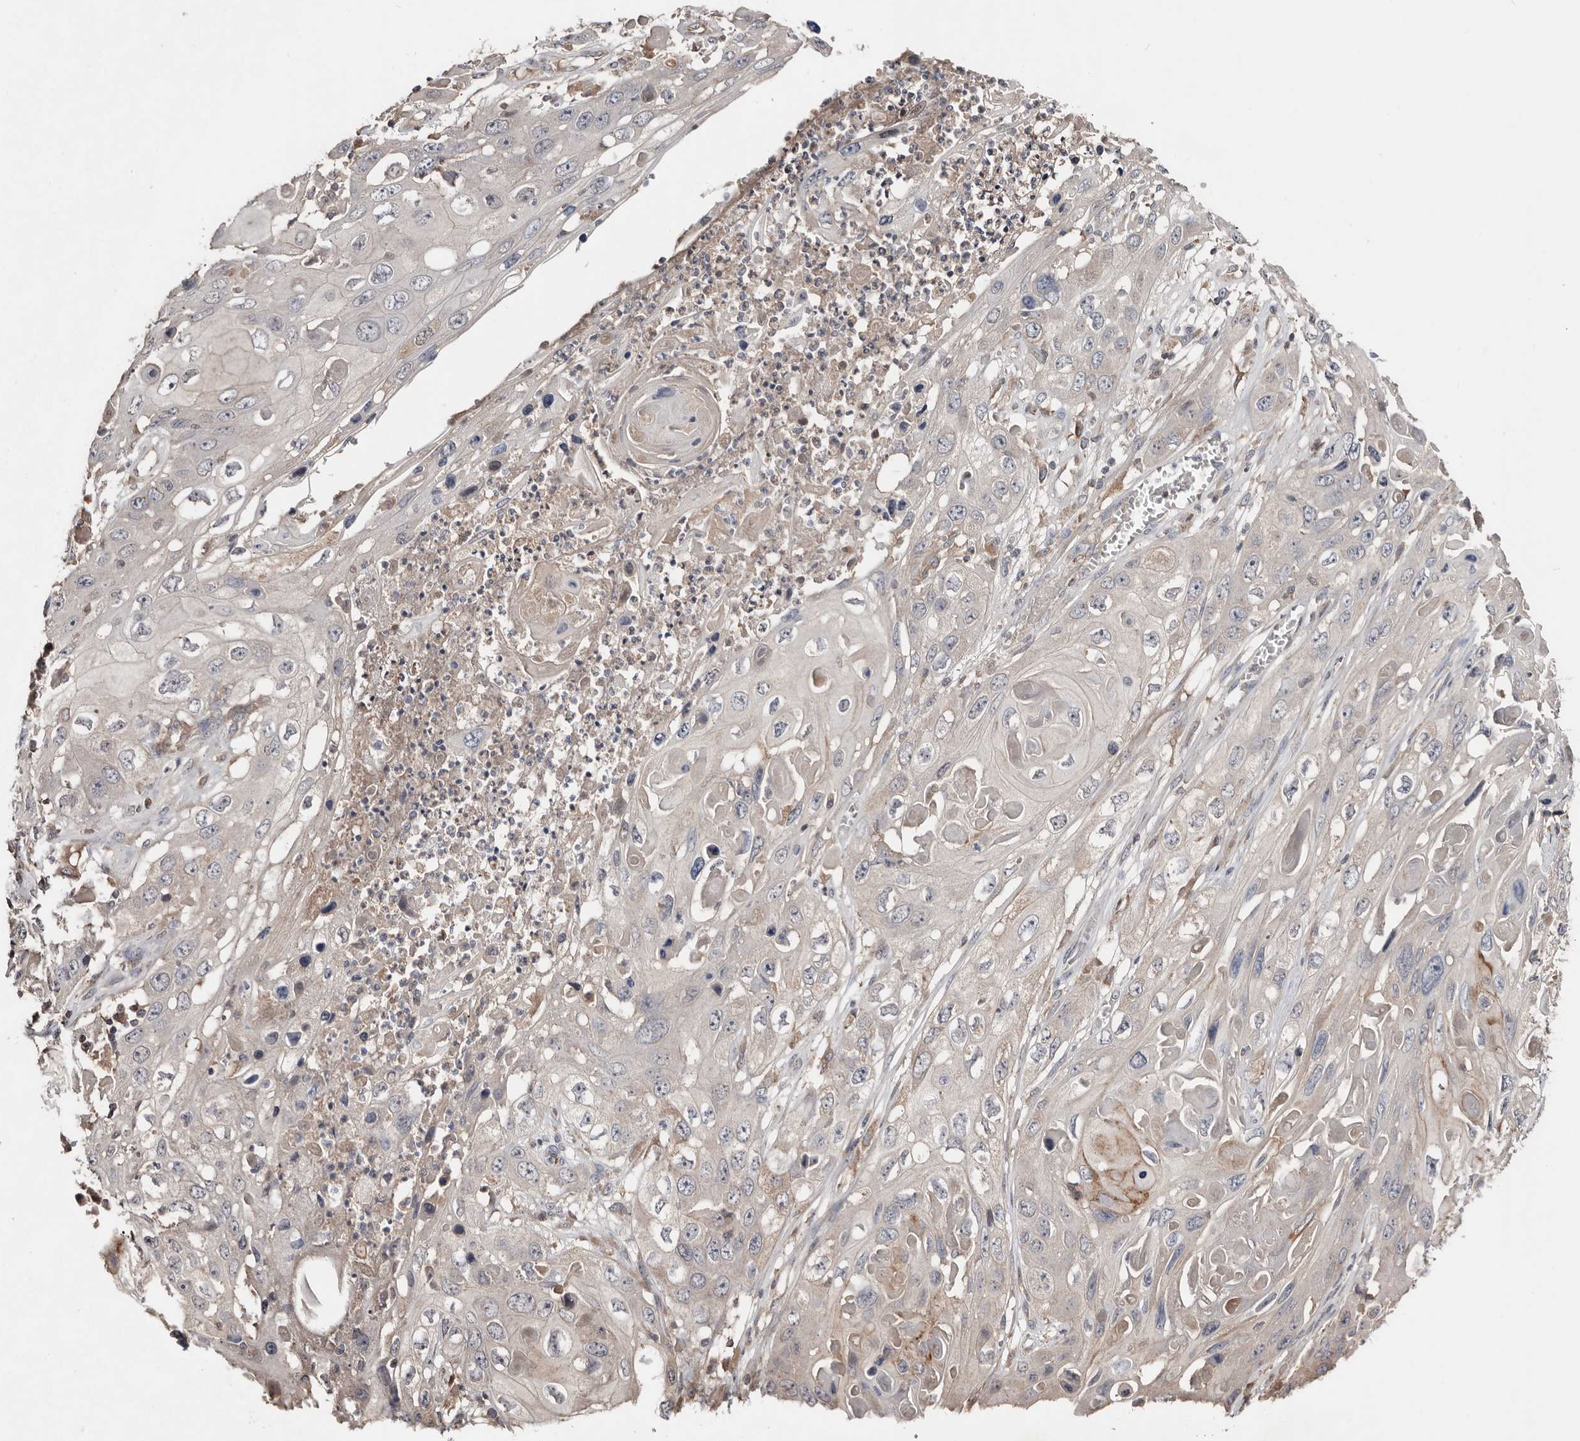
{"staining": {"intensity": "negative", "quantity": "none", "location": "none"}, "tissue": "skin cancer", "cell_type": "Tumor cells", "image_type": "cancer", "snomed": [{"axis": "morphology", "description": "Squamous cell carcinoma, NOS"}, {"axis": "topography", "description": "Skin"}], "caption": "Tumor cells are negative for protein expression in human skin cancer. (DAB IHC visualized using brightfield microscopy, high magnification).", "gene": "SLC39A2", "patient": {"sex": "male", "age": 55}}